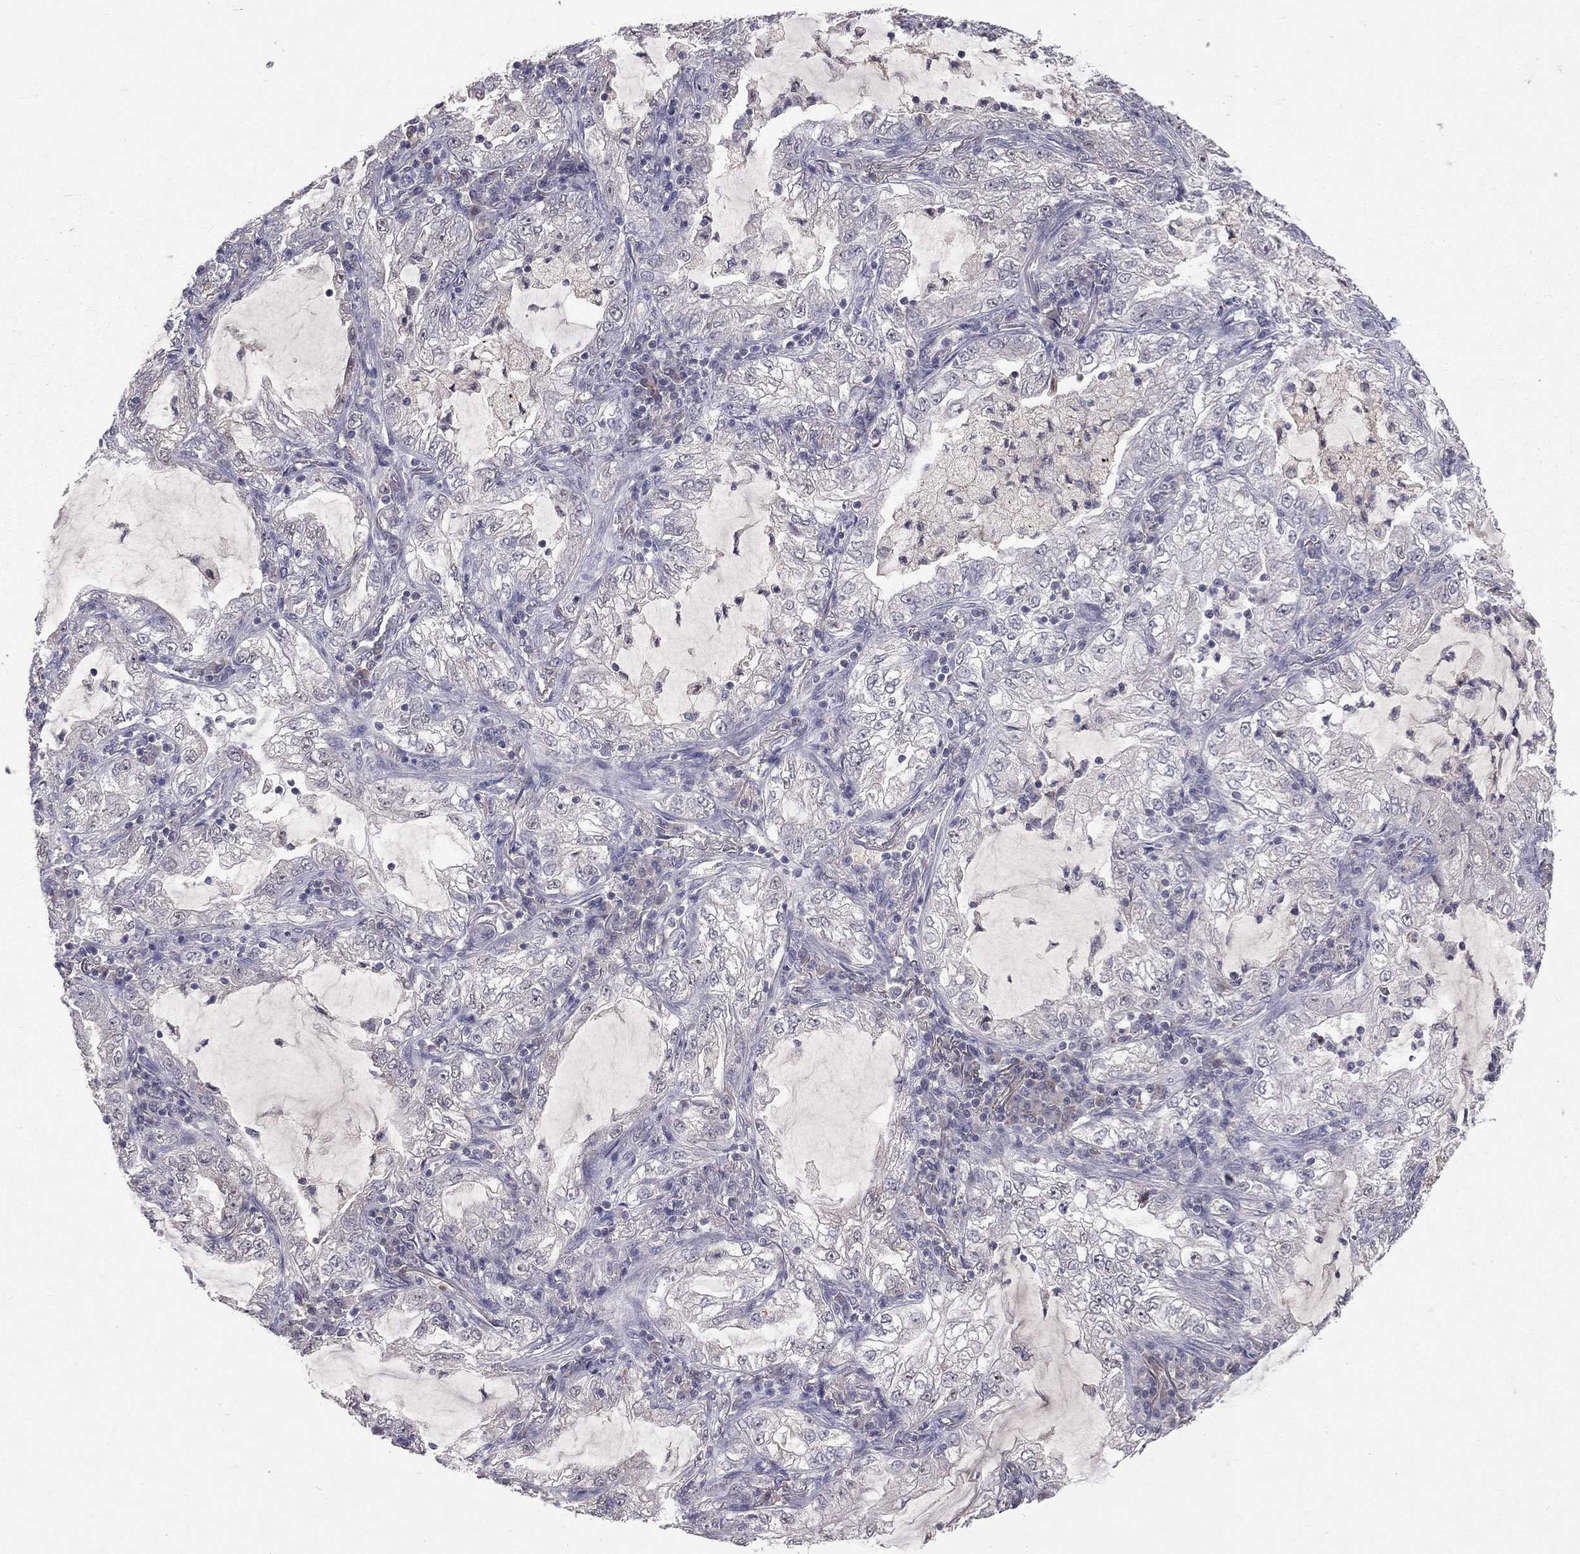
{"staining": {"intensity": "negative", "quantity": "none", "location": "none"}, "tissue": "lung cancer", "cell_type": "Tumor cells", "image_type": "cancer", "snomed": [{"axis": "morphology", "description": "Adenocarcinoma, NOS"}, {"axis": "topography", "description": "Lung"}], "caption": "An image of lung cancer (adenocarcinoma) stained for a protein demonstrates no brown staining in tumor cells.", "gene": "DSG4", "patient": {"sex": "female", "age": 73}}